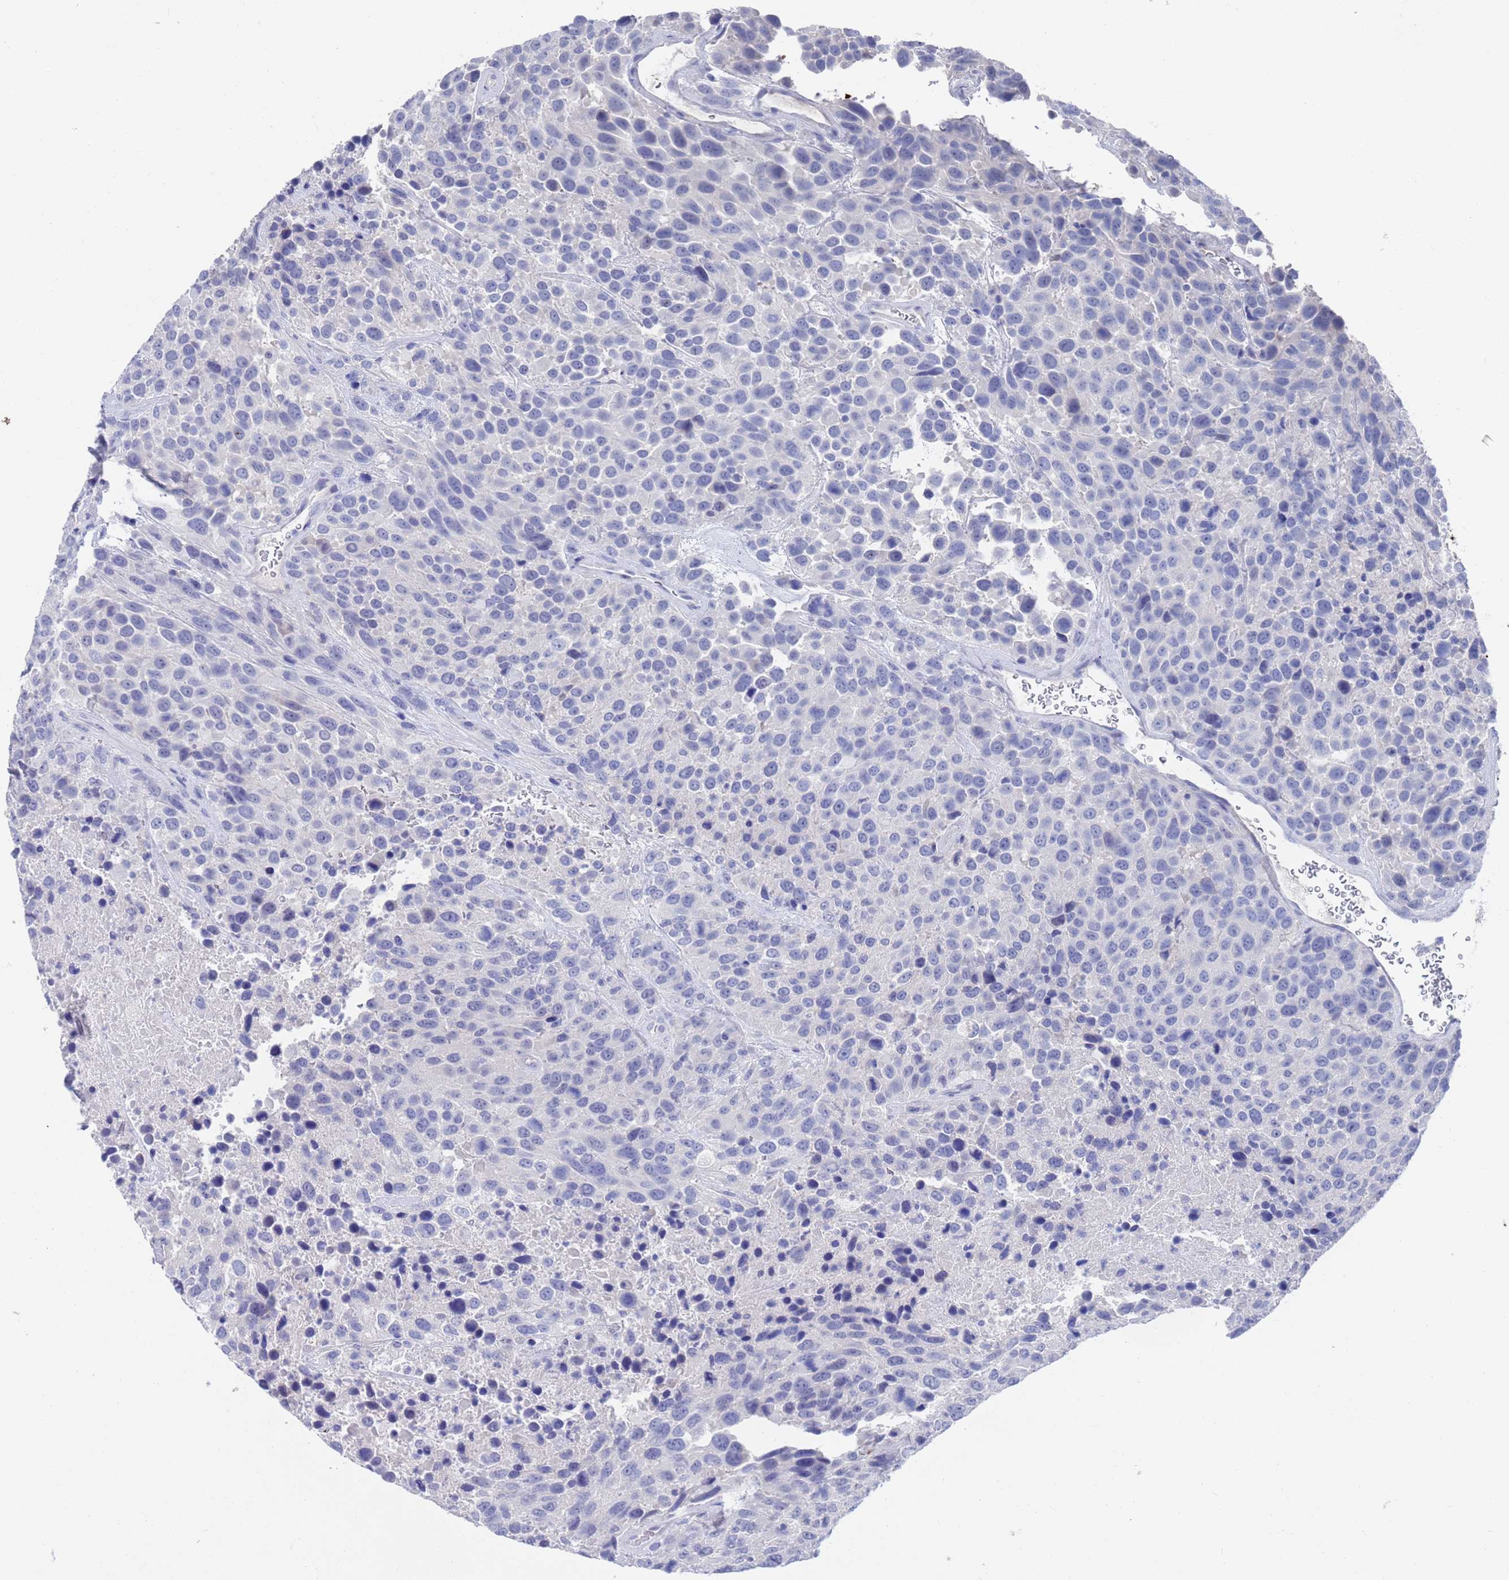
{"staining": {"intensity": "negative", "quantity": "none", "location": "none"}, "tissue": "urothelial cancer", "cell_type": "Tumor cells", "image_type": "cancer", "snomed": [{"axis": "morphology", "description": "Urothelial carcinoma, High grade"}, {"axis": "topography", "description": "Urinary bladder"}], "caption": "Immunohistochemical staining of high-grade urothelial carcinoma demonstrates no significant expression in tumor cells.", "gene": "MTMR2", "patient": {"sex": "female", "age": 70}}